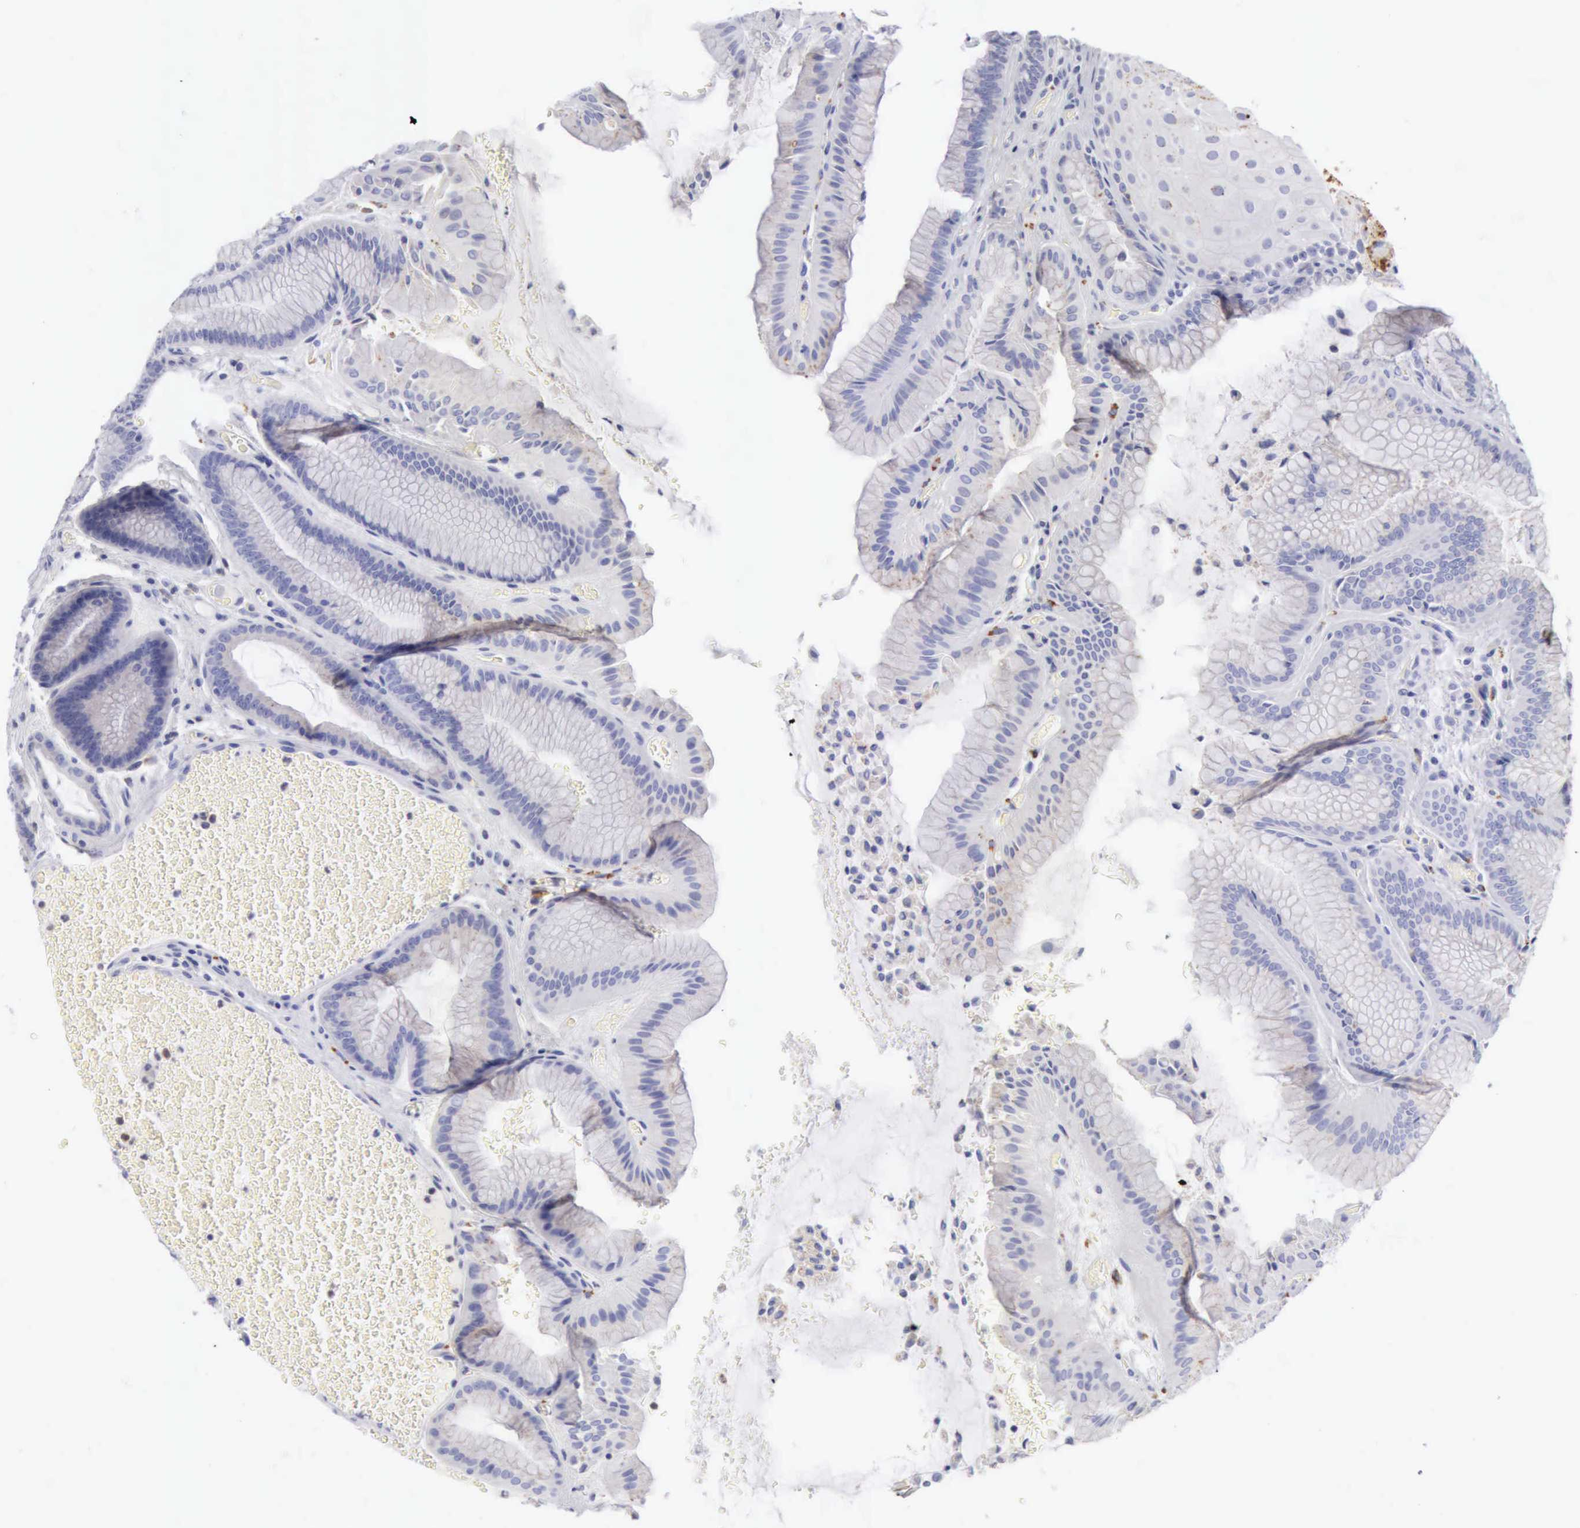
{"staining": {"intensity": "negative", "quantity": "none", "location": "none"}, "tissue": "stomach", "cell_type": "Glandular cells", "image_type": "normal", "snomed": [{"axis": "morphology", "description": "Normal tissue, NOS"}, {"axis": "topography", "description": "Esophagus"}, {"axis": "topography", "description": "Stomach, upper"}], "caption": "Protein analysis of unremarkable stomach displays no significant expression in glandular cells.", "gene": "CTSS", "patient": {"sex": "male", "age": 47}}